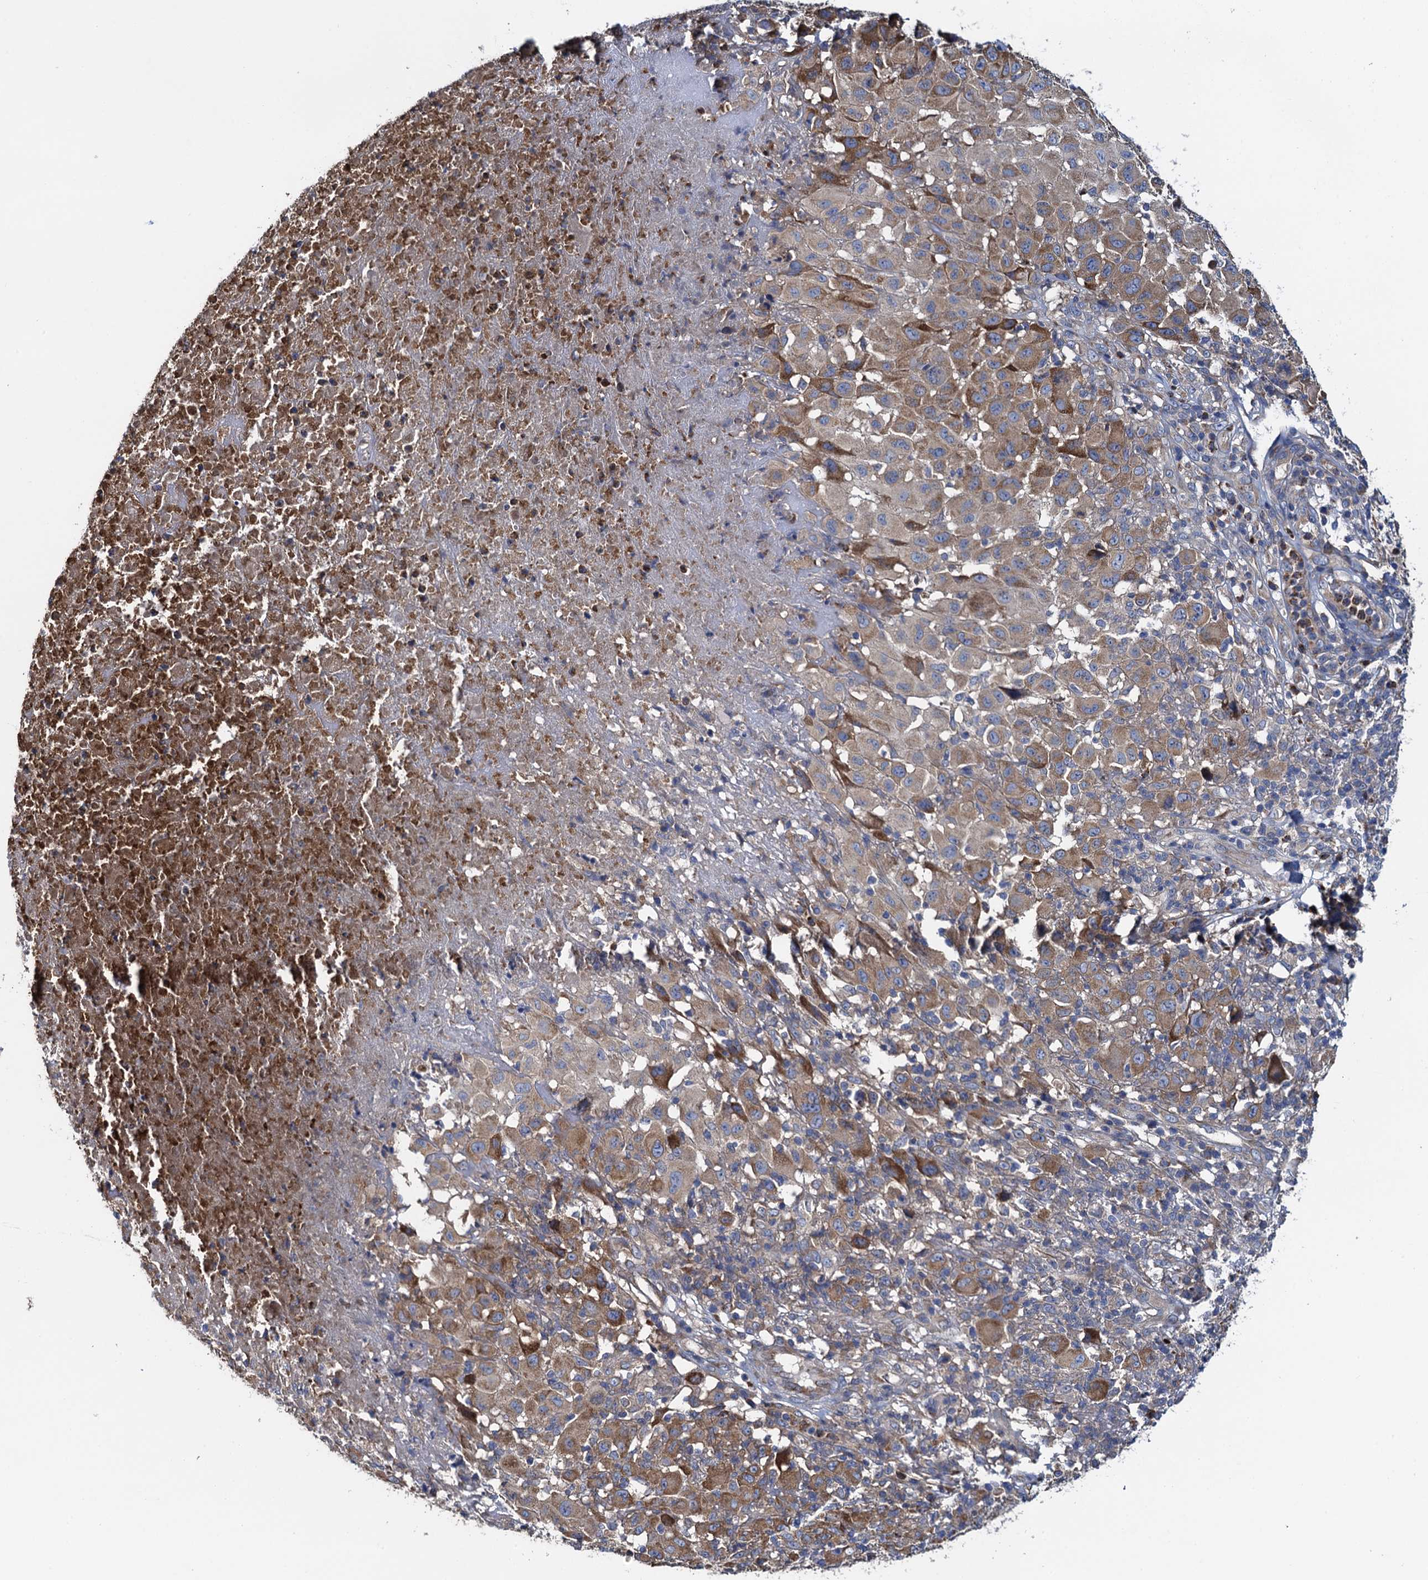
{"staining": {"intensity": "moderate", "quantity": ">75%", "location": "cytoplasmic/membranous"}, "tissue": "melanoma", "cell_type": "Tumor cells", "image_type": "cancer", "snomed": [{"axis": "morphology", "description": "Malignant melanoma, NOS"}, {"axis": "topography", "description": "Skin"}], "caption": "Malignant melanoma was stained to show a protein in brown. There is medium levels of moderate cytoplasmic/membranous expression in approximately >75% of tumor cells.", "gene": "ADCY9", "patient": {"sex": "male", "age": 73}}